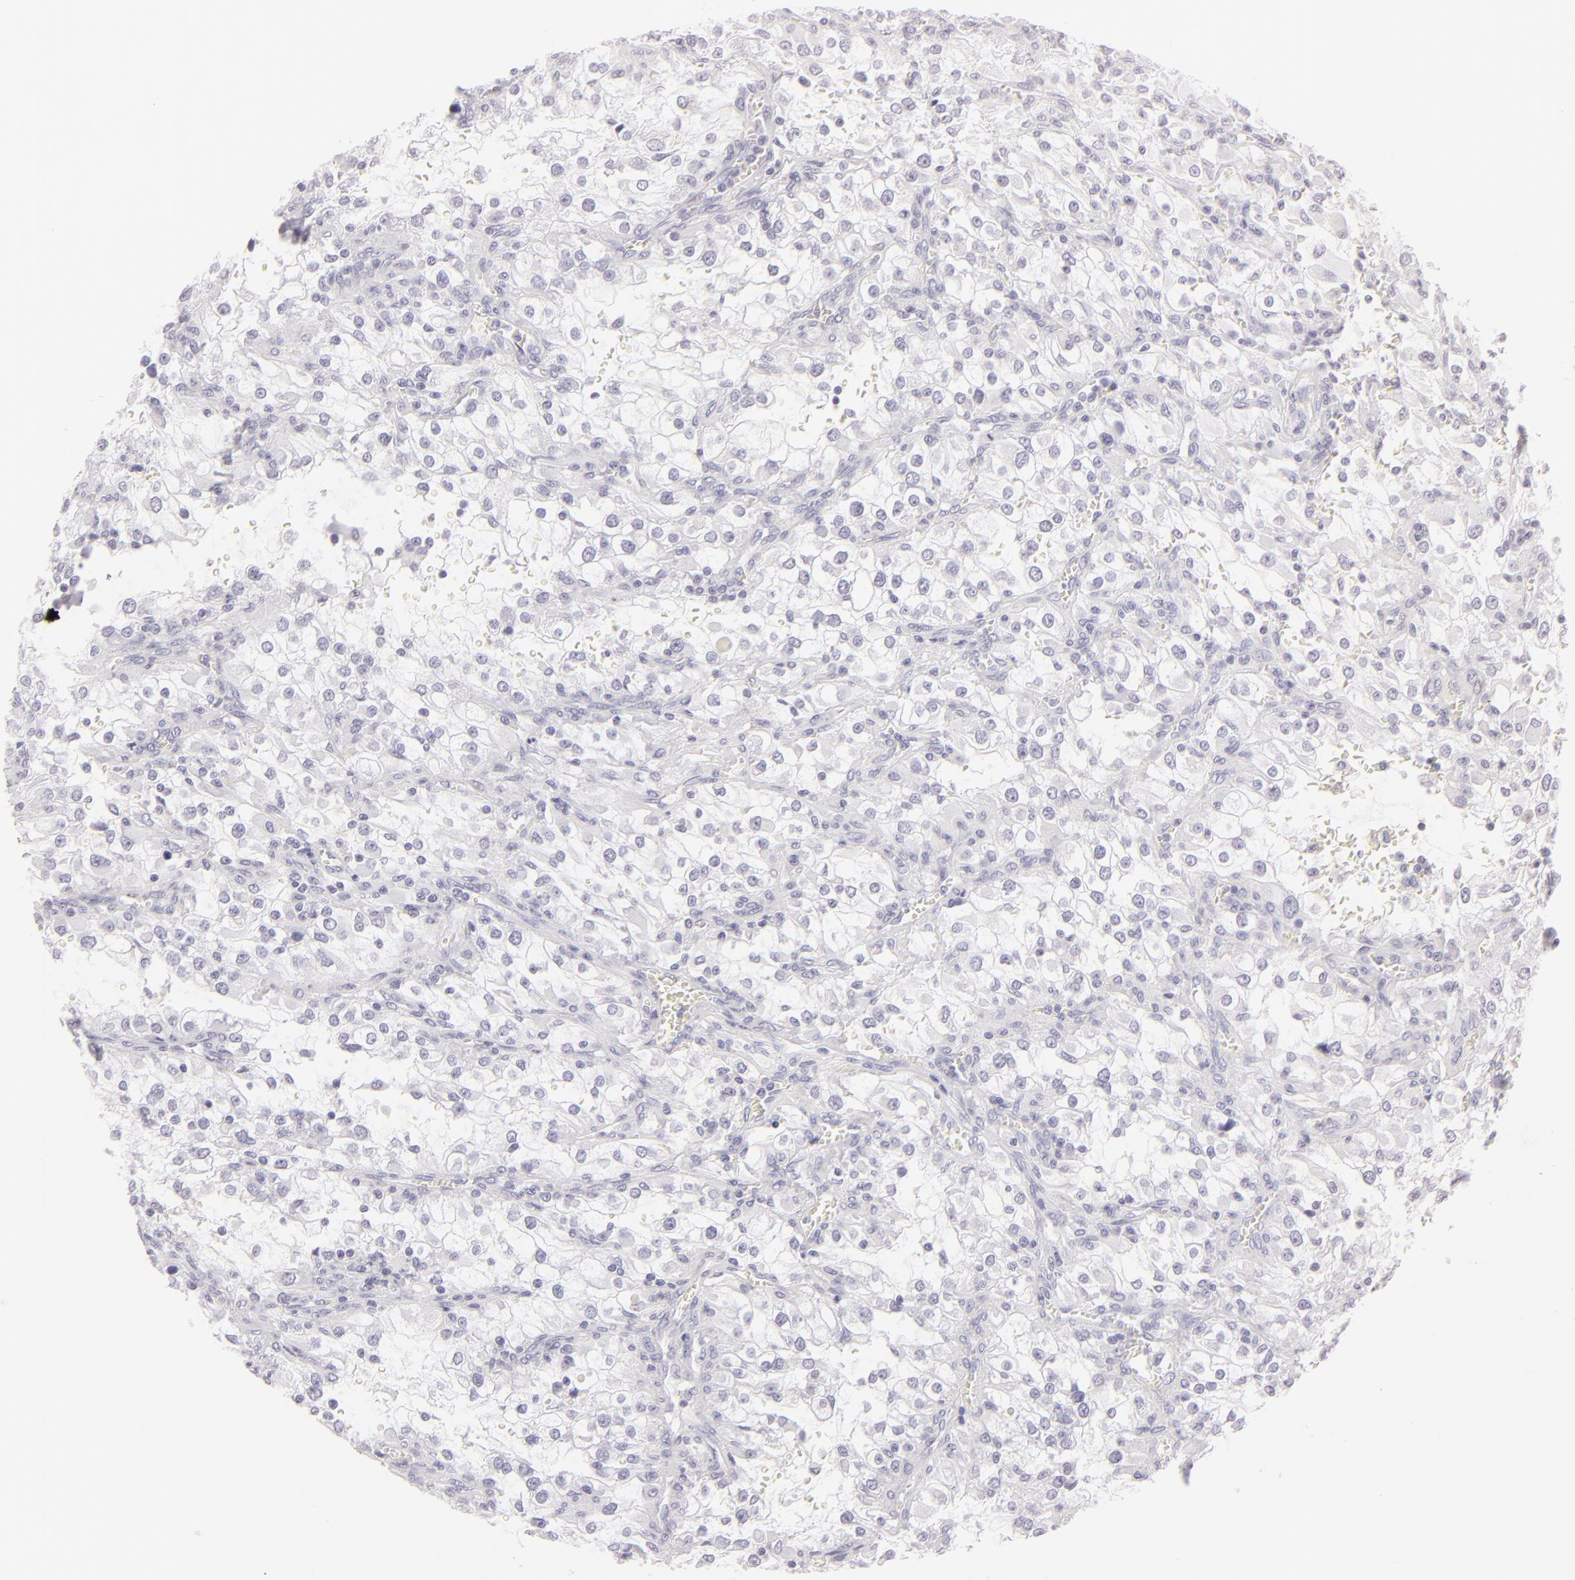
{"staining": {"intensity": "negative", "quantity": "none", "location": "none"}, "tissue": "renal cancer", "cell_type": "Tumor cells", "image_type": "cancer", "snomed": [{"axis": "morphology", "description": "Adenocarcinoma, NOS"}, {"axis": "topography", "description": "Kidney"}], "caption": "Adenocarcinoma (renal) was stained to show a protein in brown. There is no significant expression in tumor cells.", "gene": "FCER2", "patient": {"sex": "female", "age": 52}}